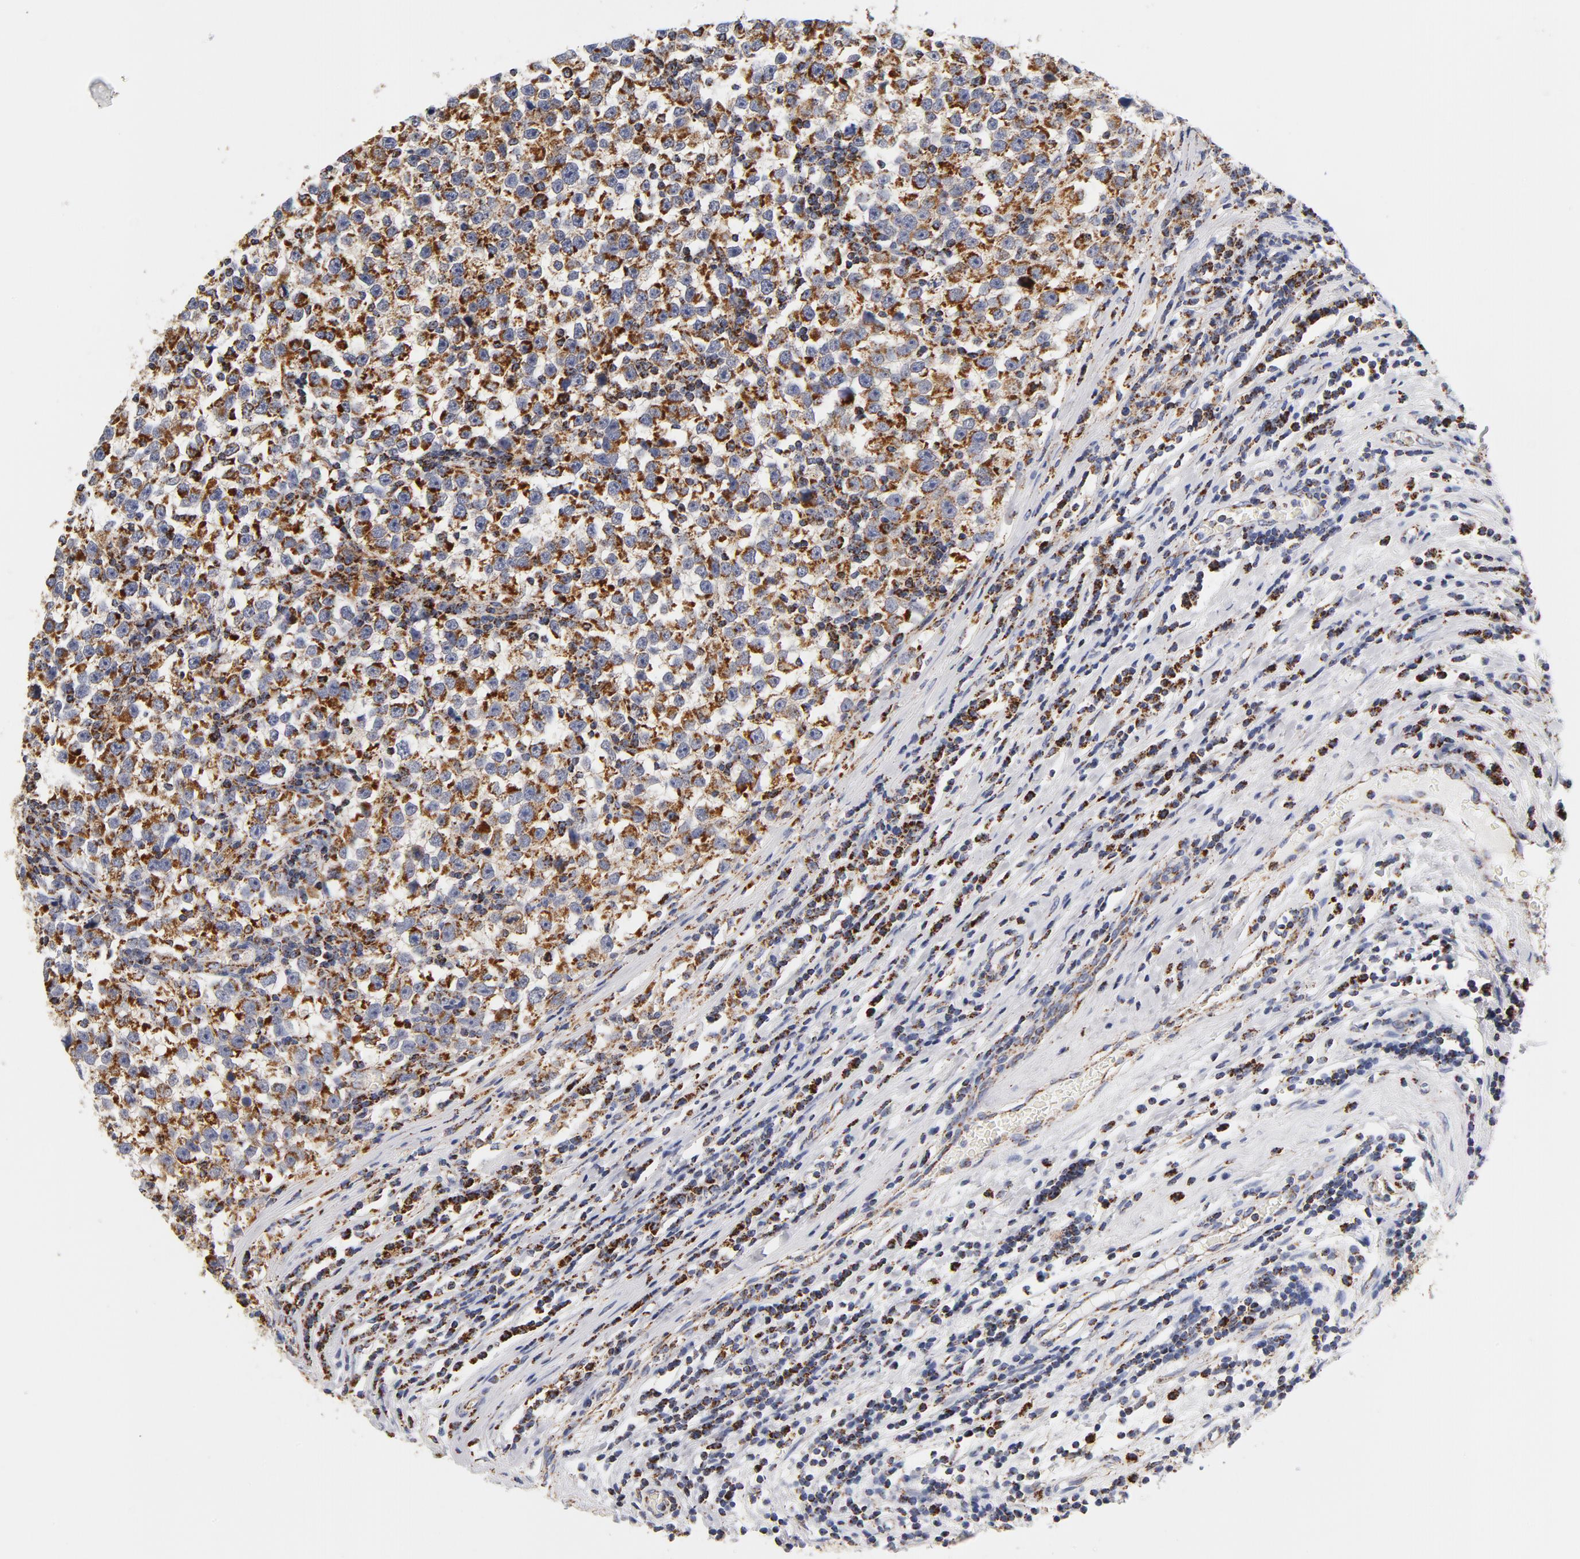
{"staining": {"intensity": "moderate", "quantity": ">75%", "location": "cytoplasmic/membranous"}, "tissue": "testis cancer", "cell_type": "Tumor cells", "image_type": "cancer", "snomed": [{"axis": "morphology", "description": "Seminoma, NOS"}, {"axis": "topography", "description": "Testis"}], "caption": "Seminoma (testis) stained with a brown dye demonstrates moderate cytoplasmic/membranous positive staining in approximately >75% of tumor cells.", "gene": "ECHS1", "patient": {"sex": "male", "age": 43}}